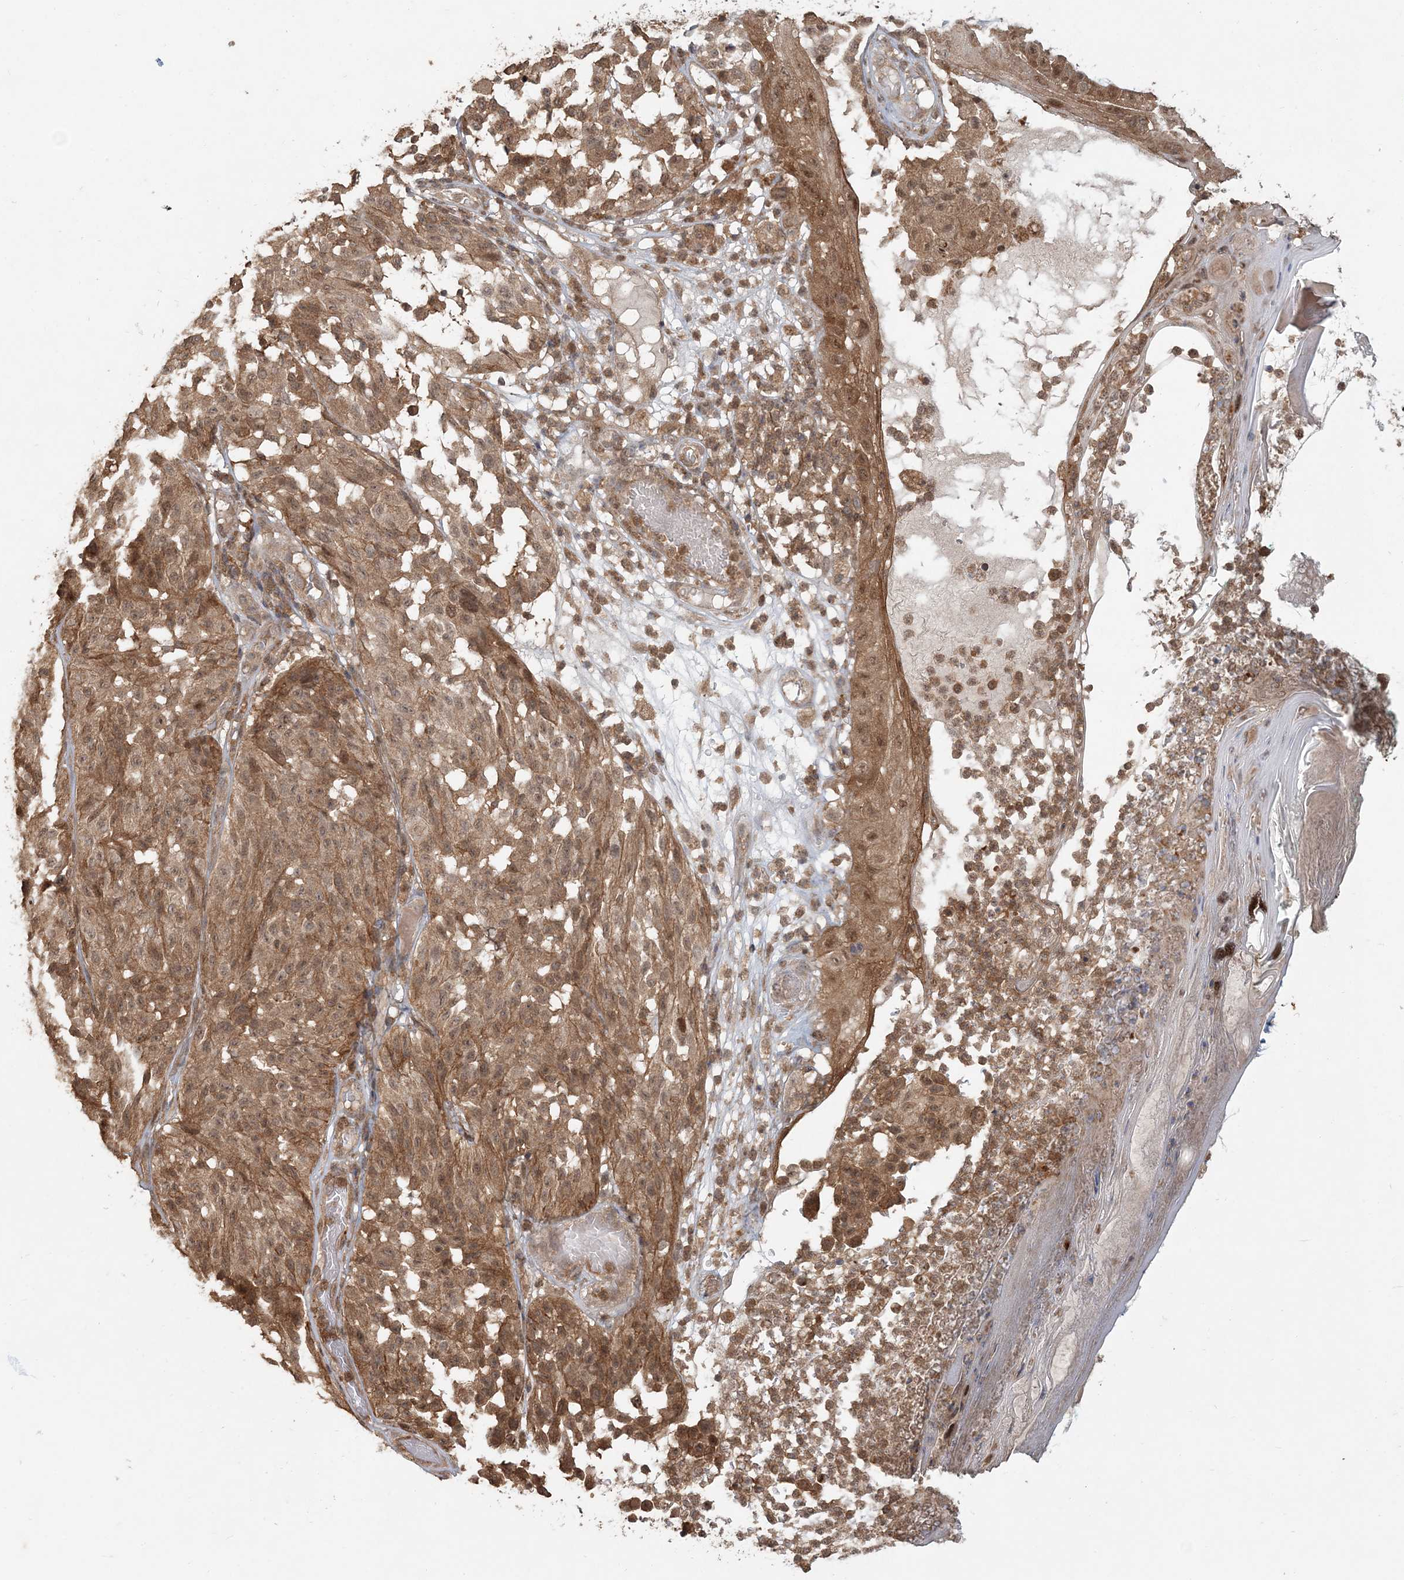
{"staining": {"intensity": "moderate", "quantity": ">75%", "location": "cytoplasmic/membranous,nuclear"}, "tissue": "melanoma", "cell_type": "Tumor cells", "image_type": "cancer", "snomed": [{"axis": "morphology", "description": "Malignant melanoma, NOS"}, {"axis": "topography", "description": "Skin"}], "caption": "High-magnification brightfield microscopy of malignant melanoma stained with DAB (3,3'-diaminobenzidine) (brown) and counterstained with hematoxylin (blue). tumor cells exhibit moderate cytoplasmic/membranous and nuclear positivity is appreciated in approximately>75% of cells.", "gene": "CAB39", "patient": {"sex": "female", "age": 46}}